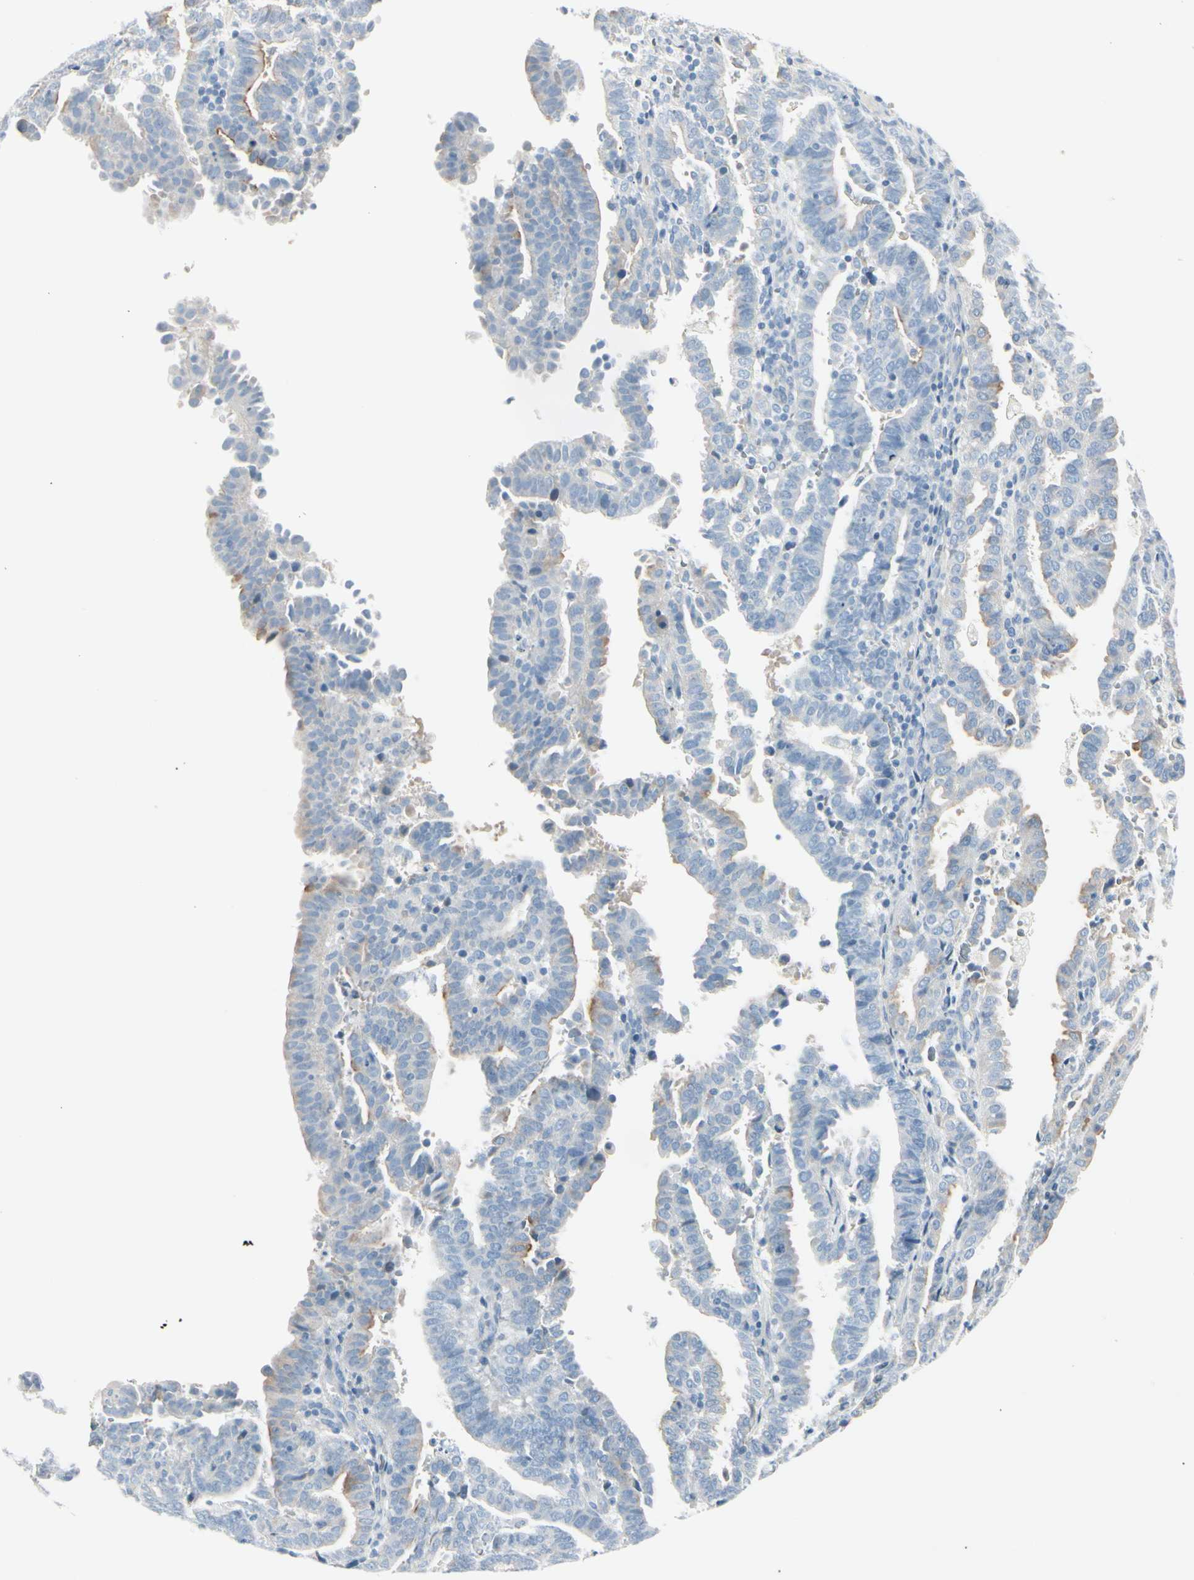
{"staining": {"intensity": "negative", "quantity": "none", "location": "none"}, "tissue": "endometrial cancer", "cell_type": "Tumor cells", "image_type": "cancer", "snomed": [{"axis": "morphology", "description": "Adenocarcinoma, NOS"}, {"axis": "topography", "description": "Uterus"}], "caption": "The IHC photomicrograph has no significant staining in tumor cells of endometrial adenocarcinoma tissue.", "gene": "CDHR5", "patient": {"sex": "female", "age": 83}}